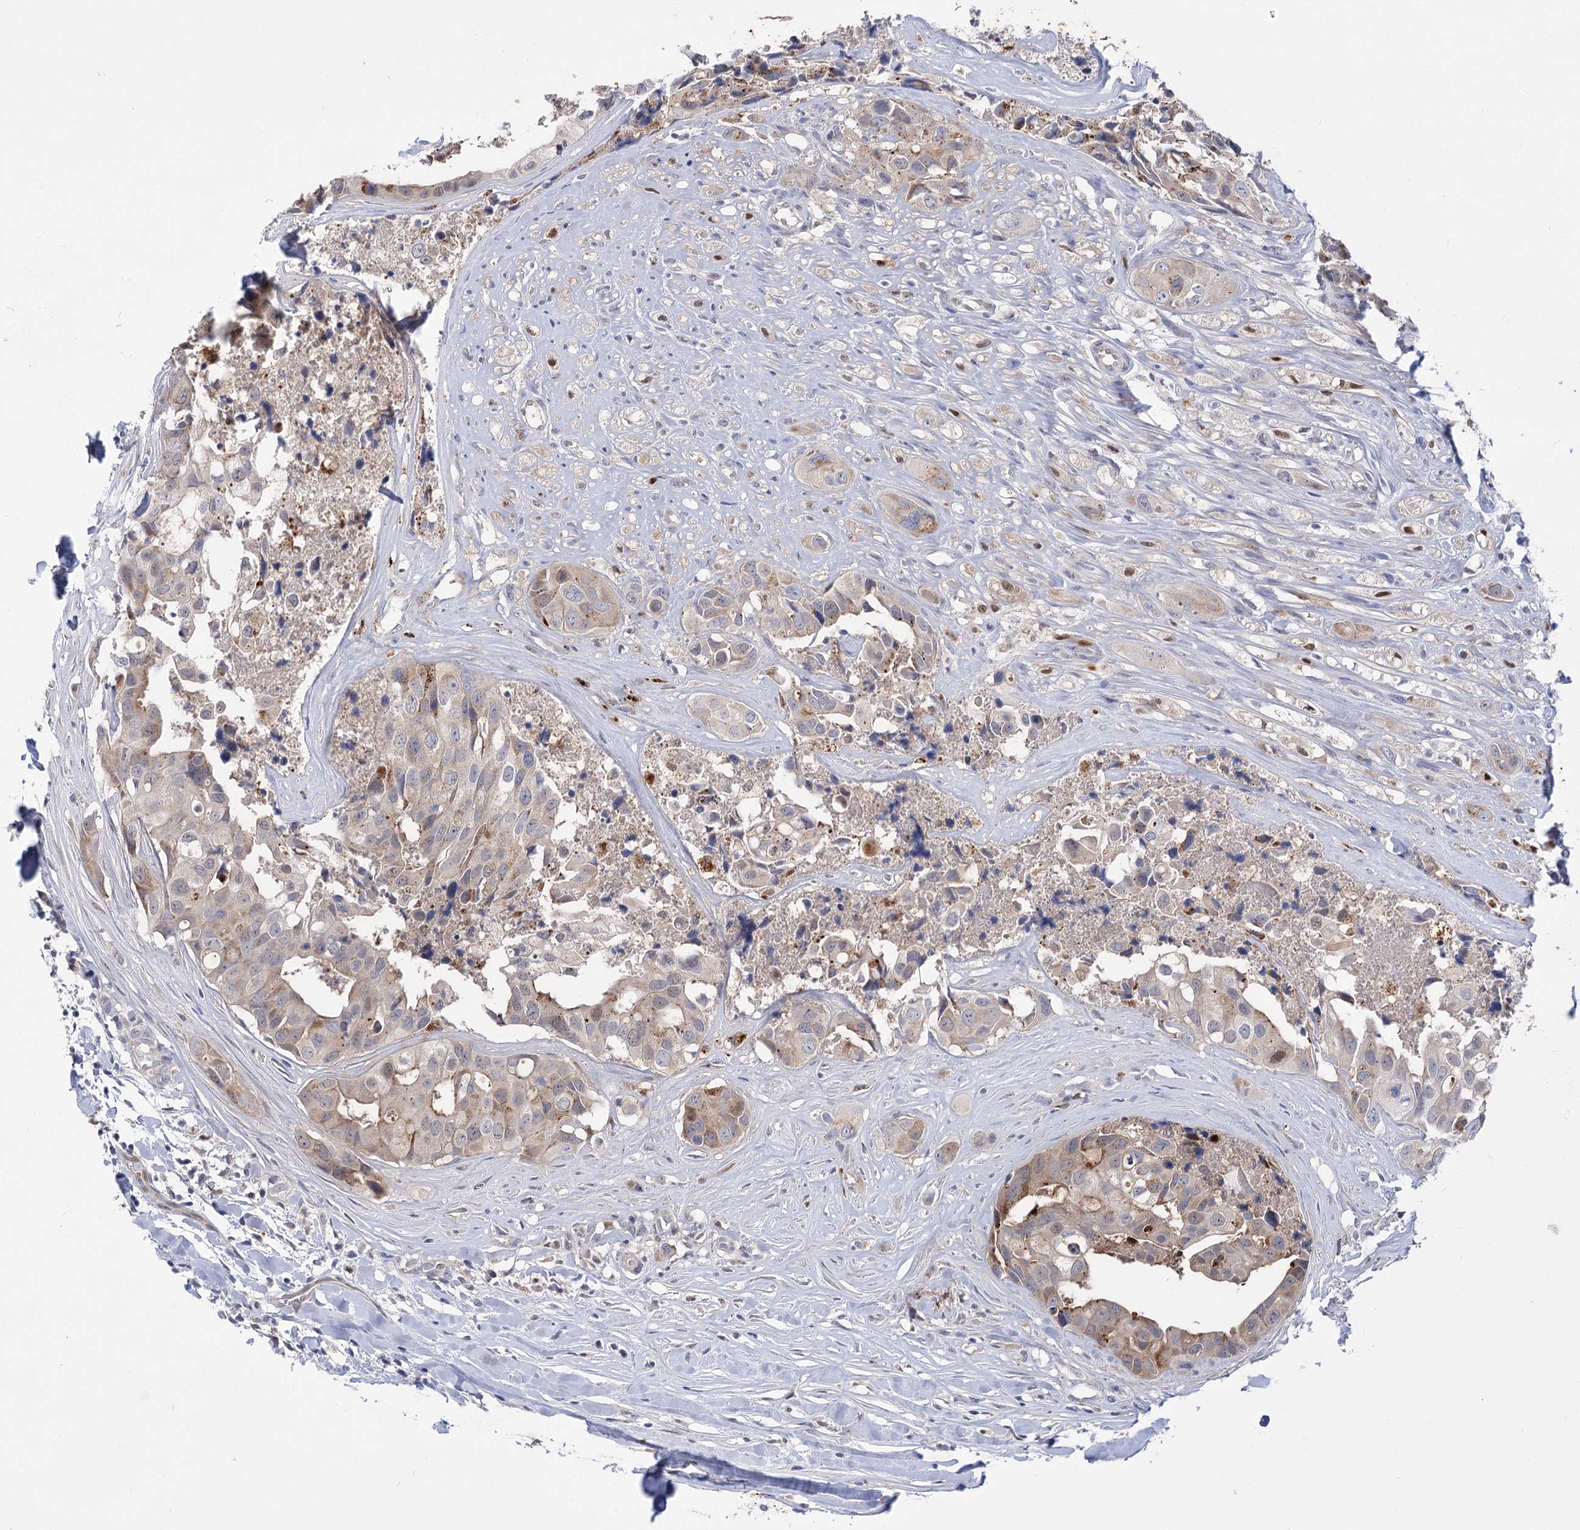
{"staining": {"intensity": "weak", "quantity": "<25%", "location": "cytoplasmic/membranous"}, "tissue": "head and neck cancer", "cell_type": "Tumor cells", "image_type": "cancer", "snomed": [{"axis": "morphology", "description": "Adenocarcinoma, NOS"}, {"axis": "morphology", "description": "Adenocarcinoma, metastatic, NOS"}, {"axis": "topography", "description": "Head-Neck"}], "caption": "Immunohistochemical staining of metastatic adenocarcinoma (head and neck) displays no significant staining in tumor cells.", "gene": "SIAE", "patient": {"sex": "male", "age": 75}}